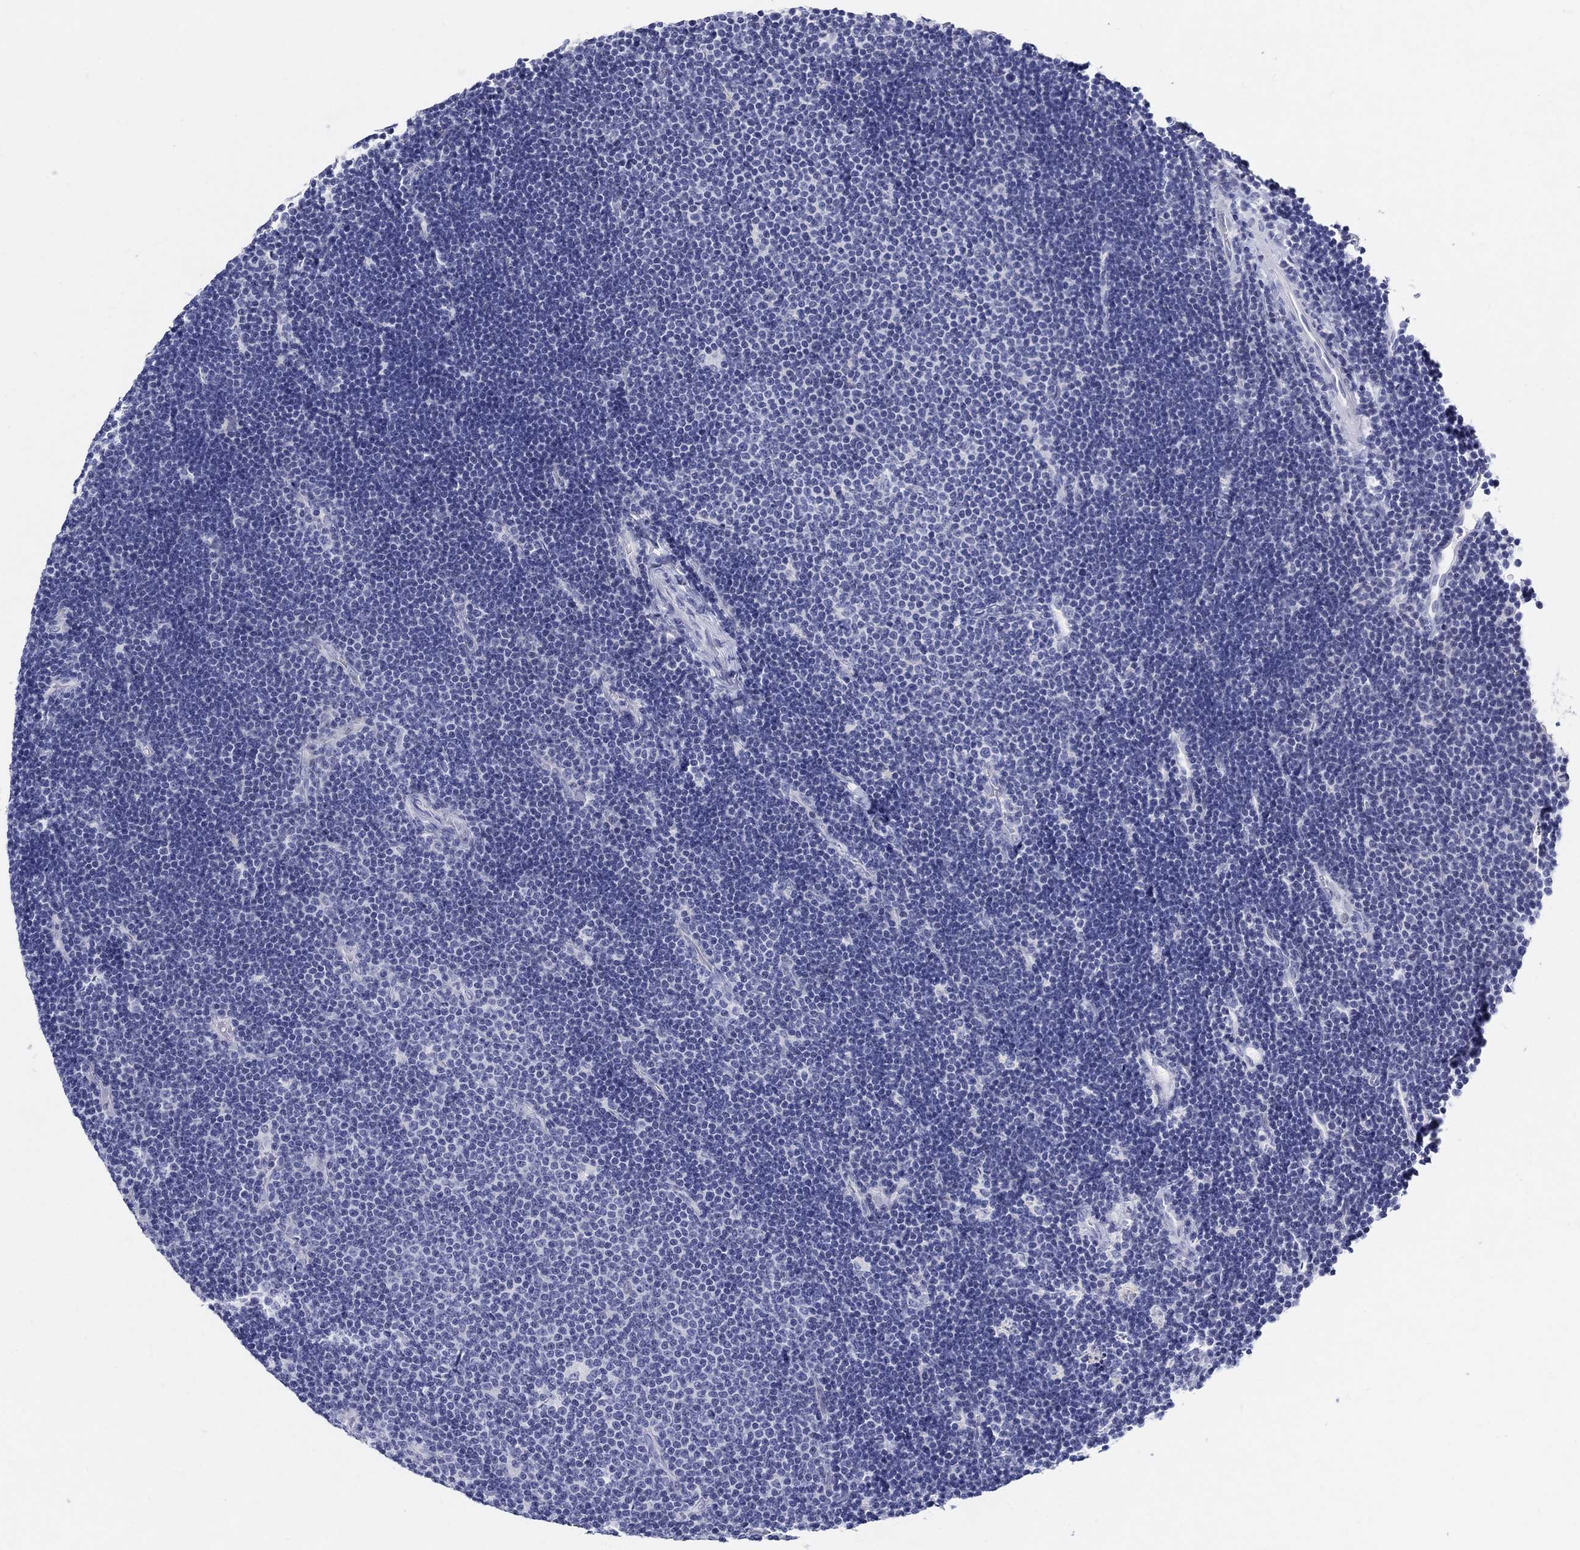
{"staining": {"intensity": "negative", "quantity": "none", "location": "none"}, "tissue": "lymphoma", "cell_type": "Tumor cells", "image_type": "cancer", "snomed": [{"axis": "morphology", "description": "Malignant lymphoma, non-Hodgkin's type, Low grade"}, {"axis": "topography", "description": "Brain"}], "caption": "Malignant lymphoma, non-Hodgkin's type (low-grade) stained for a protein using immunohistochemistry (IHC) displays no positivity tumor cells.", "gene": "CRYGS", "patient": {"sex": "female", "age": 66}}